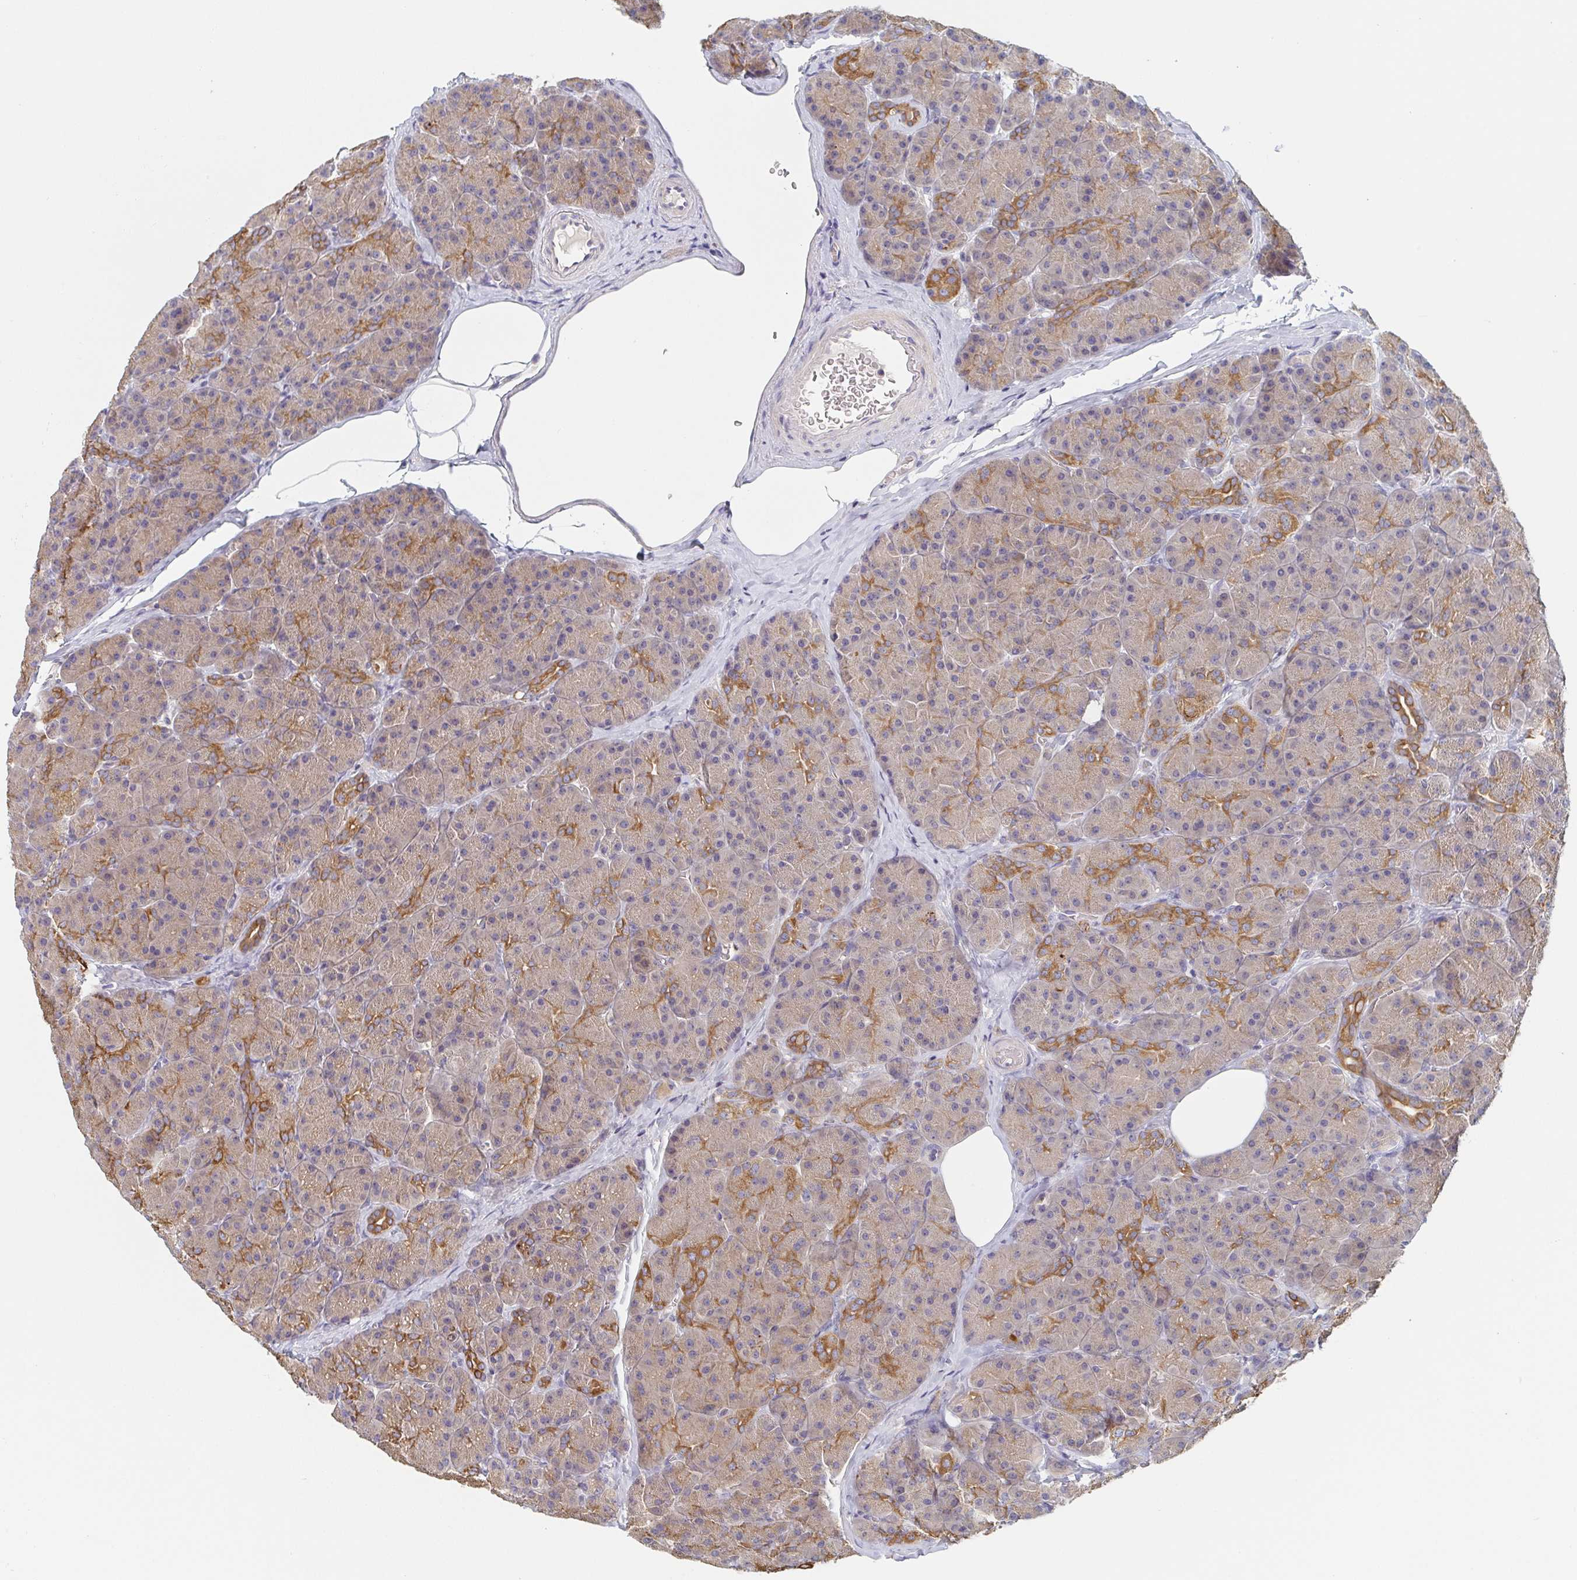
{"staining": {"intensity": "moderate", "quantity": "25%-75%", "location": "cytoplasmic/membranous"}, "tissue": "pancreas", "cell_type": "Exocrine glandular cells", "image_type": "normal", "snomed": [{"axis": "morphology", "description": "Normal tissue, NOS"}, {"axis": "topography", "description": "Pancreas"}], "caption": "The image reveals a brown stain indicating the presence of a protein in the cytoplasmic/membranous of exocrine glandular cells in pancreas. The protein of interest is shown in brown color, while the nuclei are stained blue.", "gene": "TUFT1", "patient": {"sex": "male", "age": 57}}